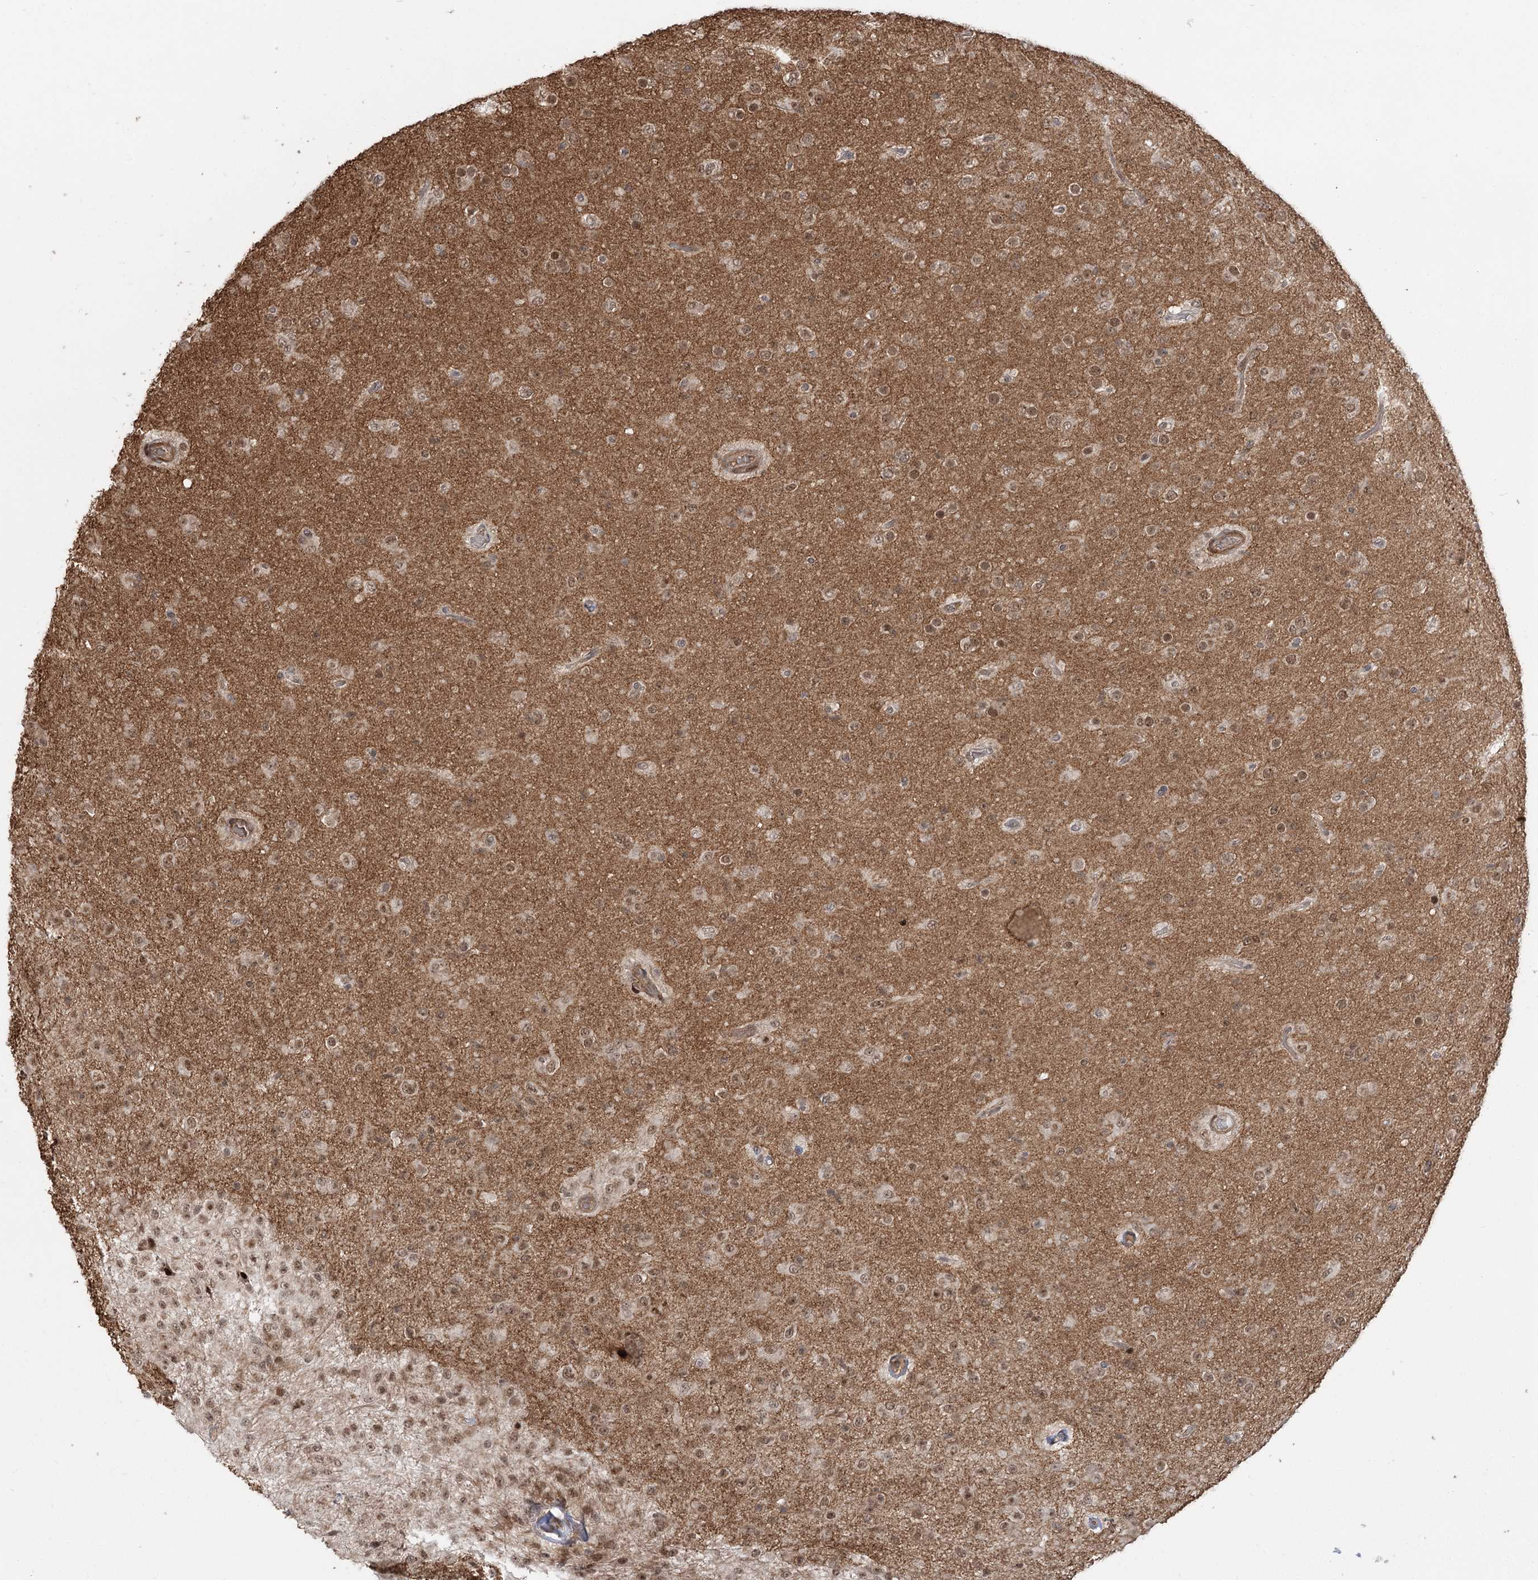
{"staining": {"intensity": "moderate", "quantity": ">75%", "location": "nuclear"}, "tissue": "glioma", "cell_type": "Tumor cells", "image_type": "cancer", "snomed": [{"axis": "morphology", "description": "Glioma, malignant, Low grade"}, {"axis": "topography", "description": "Brain"}], "caption": "Human glioma stained with a brown dye shows moderate nuclear positive positivity in about >75% of tumor cells.", "gene": "HELQ", "patient": {"sex": "male", "age": 65}}